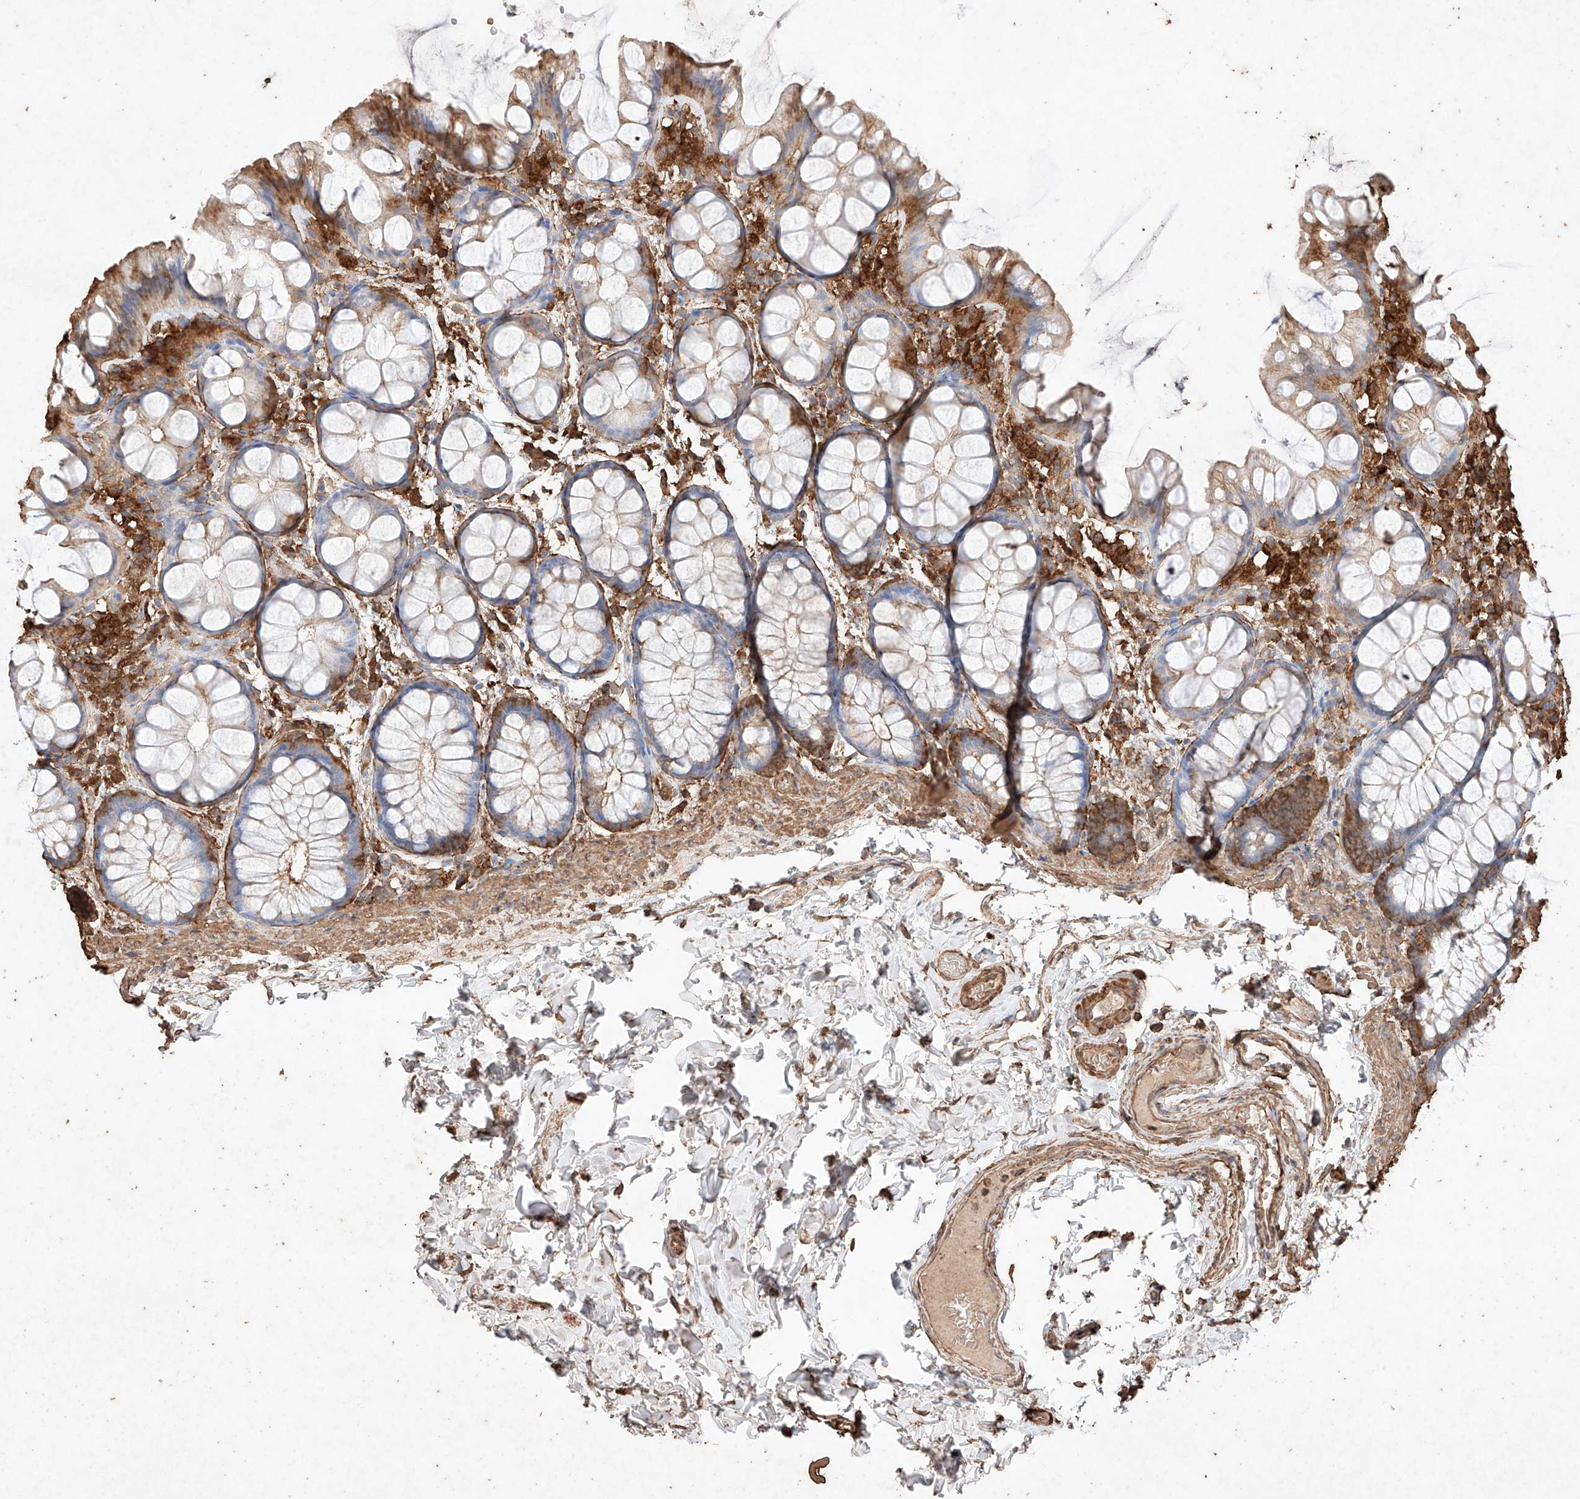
{"staining": {"intensity": "moderate", "quantity": ">75%", "location": "cytoplasmic/membranous"}, "tissue": "colon", "cell_type": "Endothelial cells", "image_type": "normal", "snomed": [{"axis": "morphology", "description": "Normal tissue, NOS"}, {"axis": "topography", "description": "Colon"}], "caption": "This histopathology image exhibits immunohistochemistry staining of unremarkable colon, with medium moderate cytoplasmic/membranous staining in approximately >75% of endothelial cells.", "gene": "M6PR", "patient": {"sex": "male", "age": 47}}